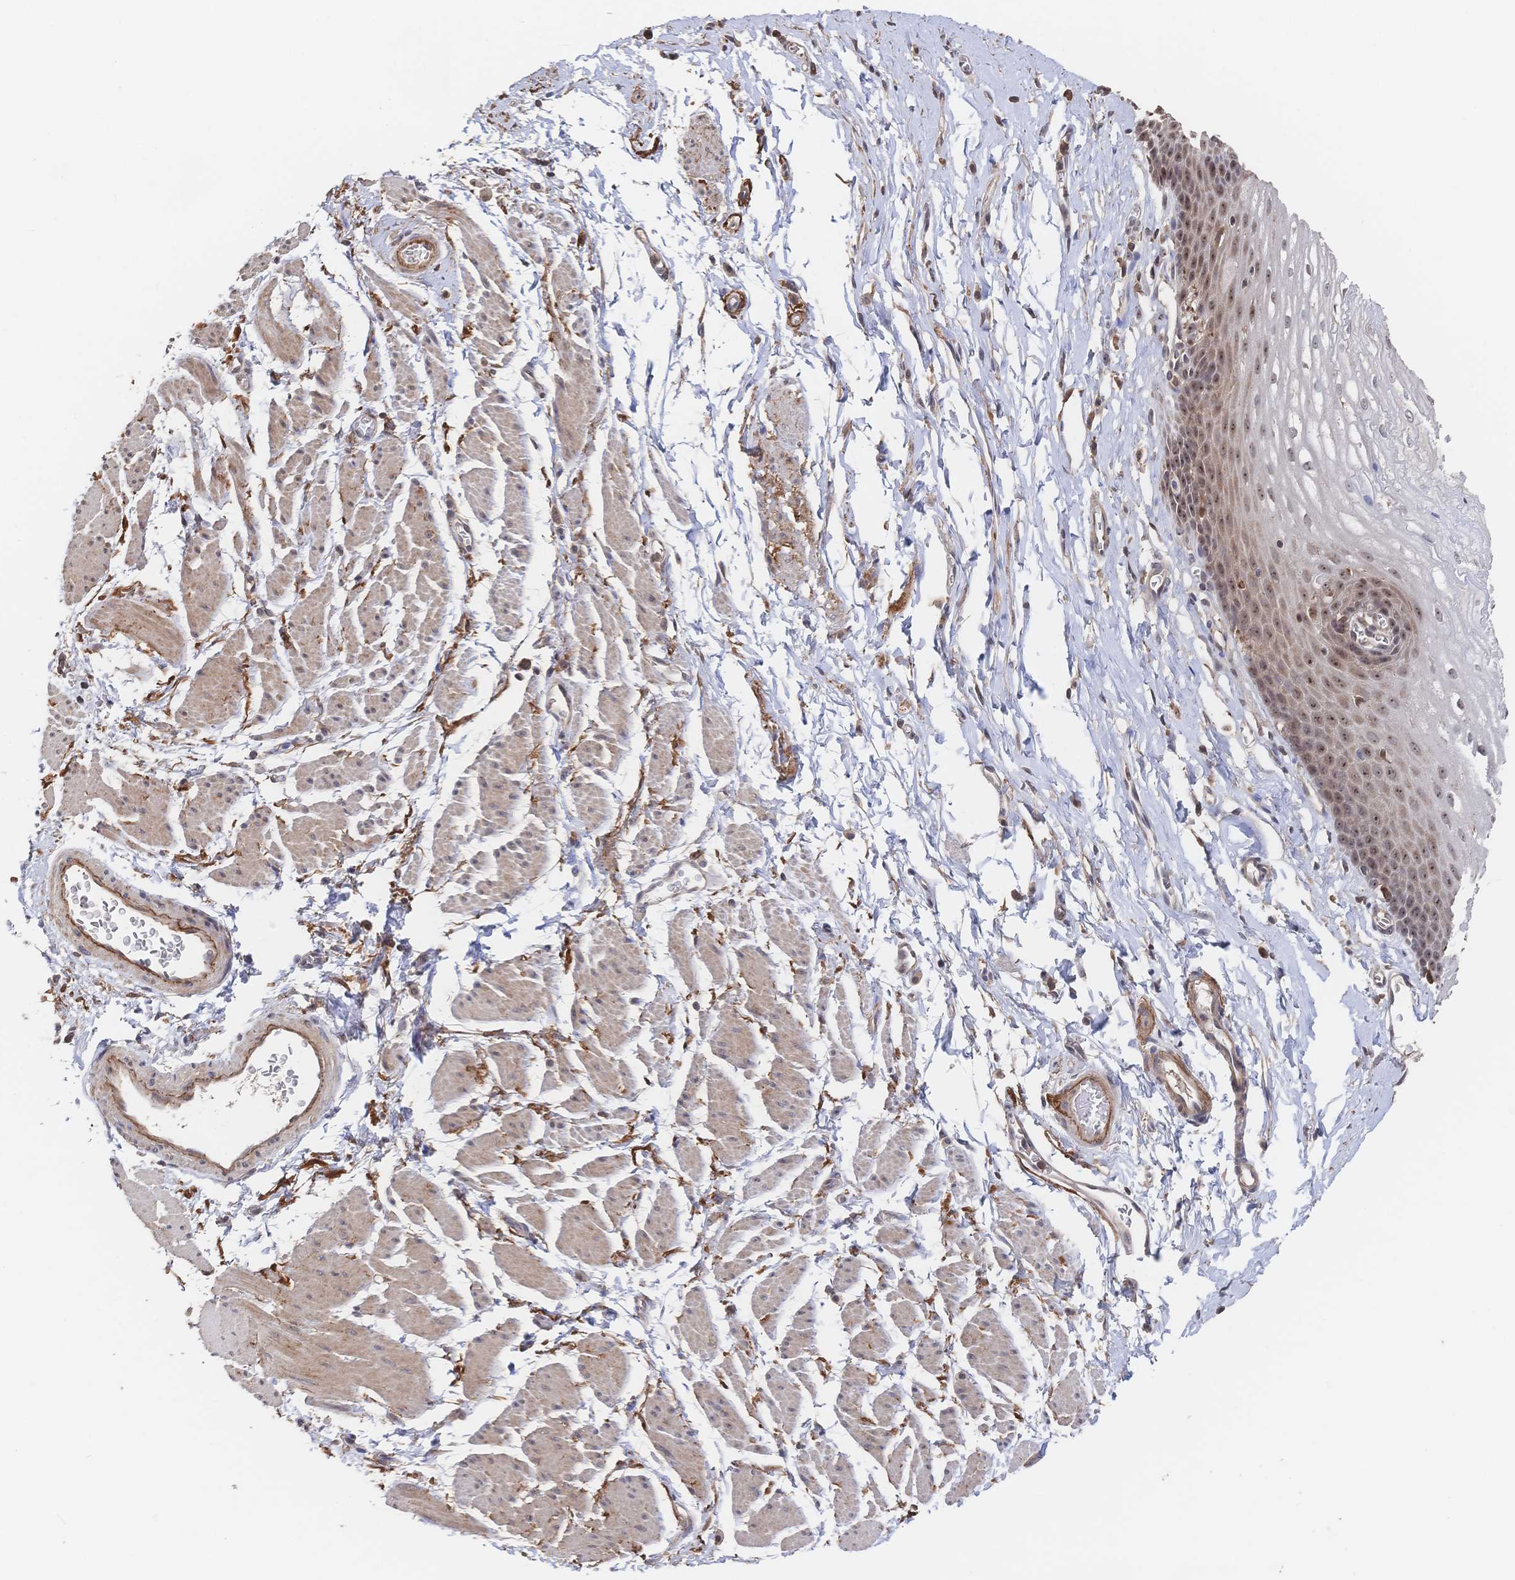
{"staining": {"intensity": "moderate", "quantity": "25%-75%", "location": "cytoplasmic/membranous,nuclear"}, "tissue": "esophagus", "cell_type": "Squamous epithelial cells", "image_type": "normal", "snomed": [{"axis": "morphology", "description": "Normal tissue, NOS"}, {"axis": "topography", "description": "Esophagus"}], "caption": "Immunohistochemistry (IHC) of normal esophagus demonstrates medium levels of moderate cytoplasmic/membranous,nuclear expression in approximately 25%-75% of squamous epithelial cells.", "gene": "DNAJA4", "patient": {"sex": "male", "age": 70}}